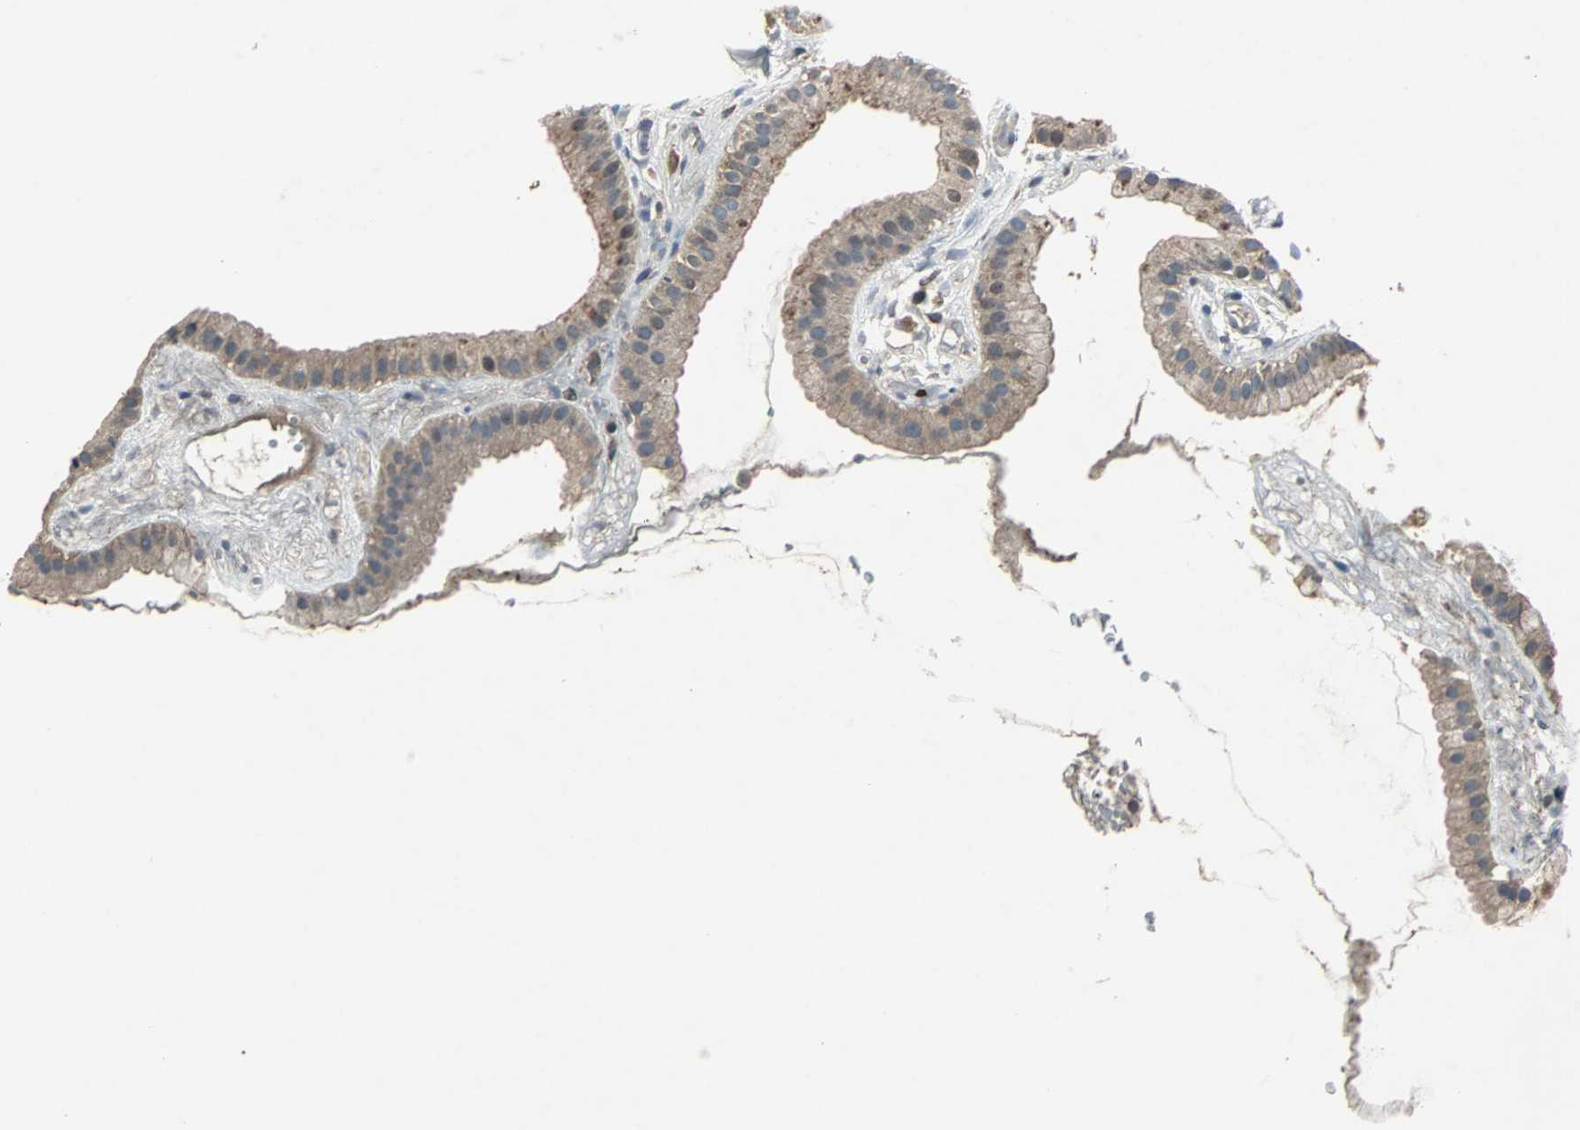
{"staining": {"intensity": "weak", "quantity": ">75%", "location": "cytoplasmic/membranous"}, "tissue": "gallbladder", "cell_type": "Glandular cells", "image_type": "normal", "snomed": [{"axis": "morphology", "description": "Normal tissue, NOS"}, {"axis": "topography", "description": "Gallbladder"}], "caption": "Immunohistochemistry (IHC) histopathology image of normal gallbladder stained for a protein (brown), which demonstrates low levels of weak cytoplasmic/membranous positivity in approximately >75% of glandular cells.", "gene": "SOS1", "patient": {"sex": "female", "age": 64}}